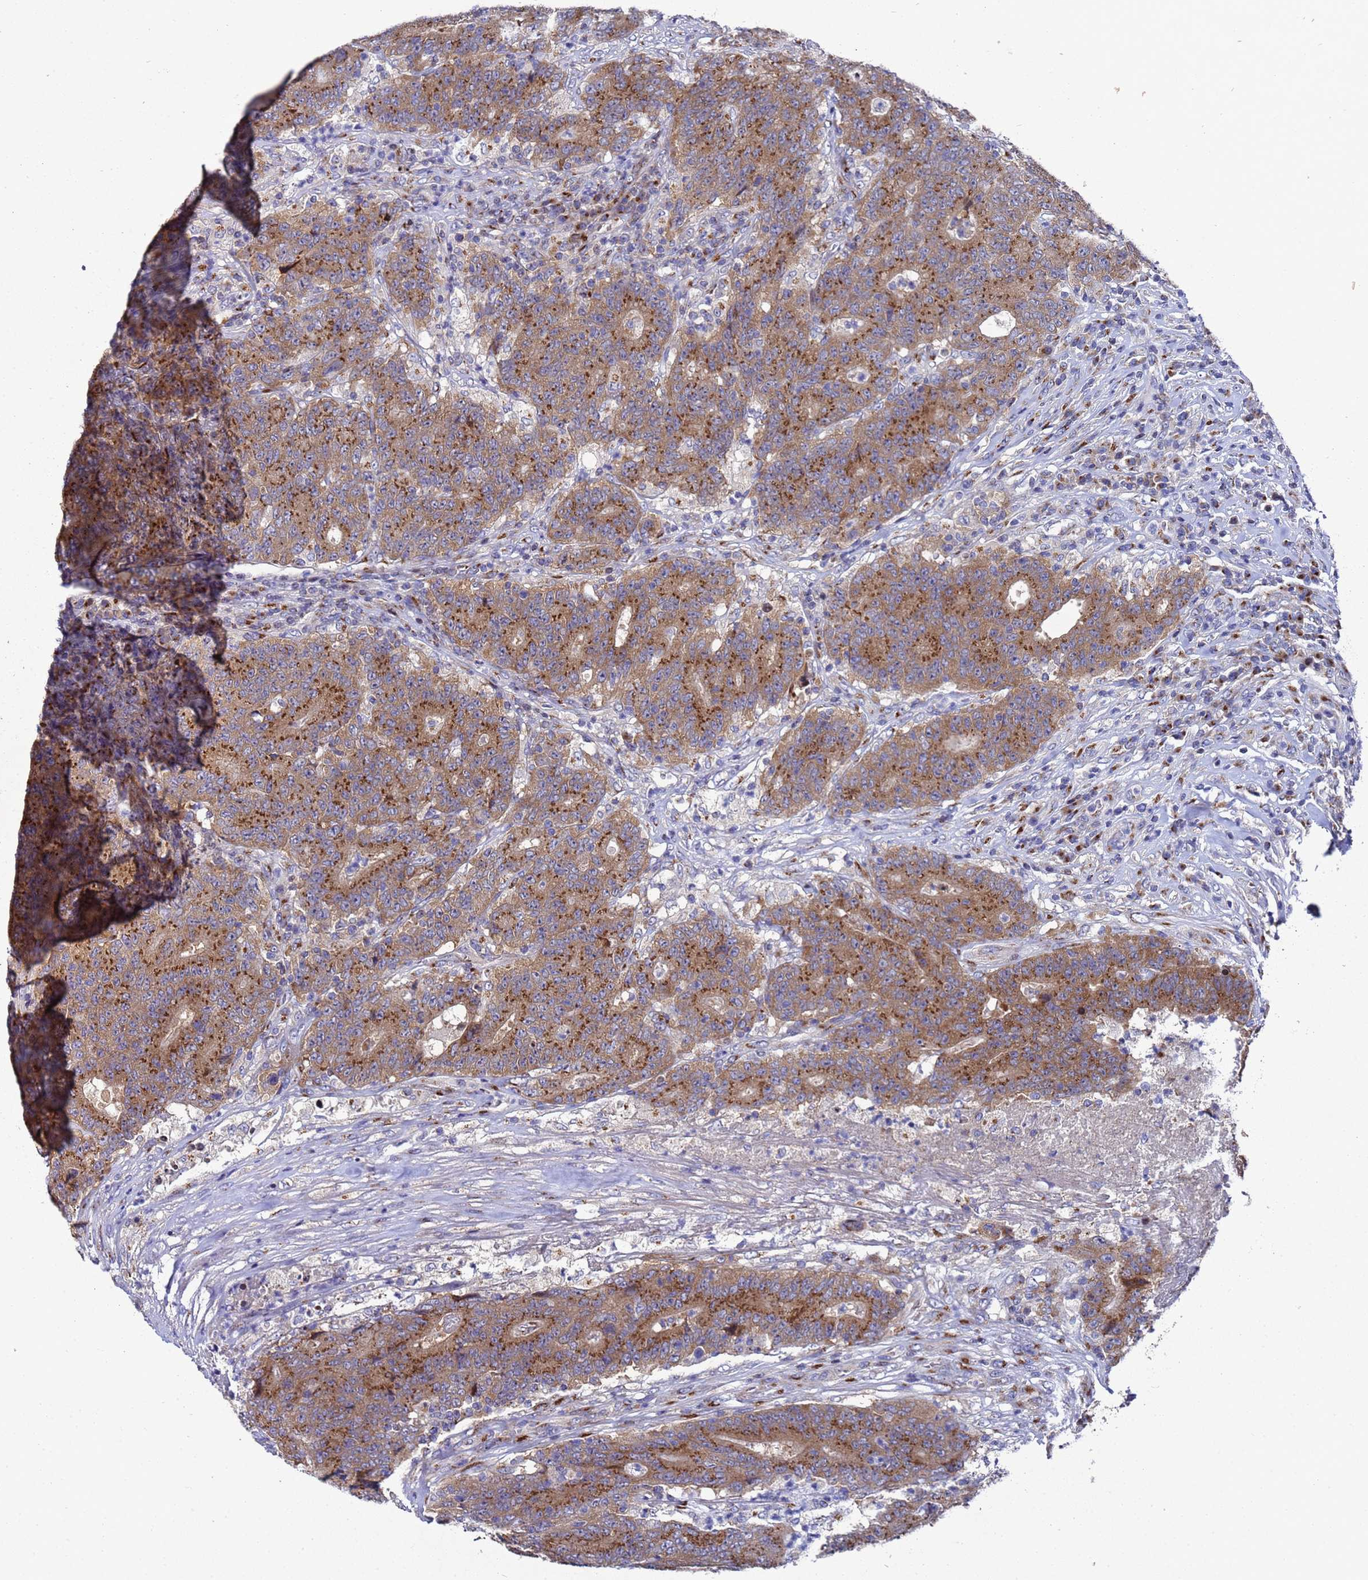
{"staining": {"intensity": "moderate", "quantity": ">75%", "location": "cytoplasmic/membranous"}, "tissue": "colorectal cancer", "cell_type": "Tumor cells", "image_type": "cancer", "snomed": [{"axis": "morphology", "description": "Adenocarcinoma, NOS"}, {"axis": "topography", "description": "Colon"}], "caption": "There is medium levels of moderate cytoplasmic/membranous positivity in tumor cells of colorectal cancer, as demonstrated by immunohistochemical staining (brown color).", "gene": "NSUN6", "patient": {"sex": "female", "age": 75}}